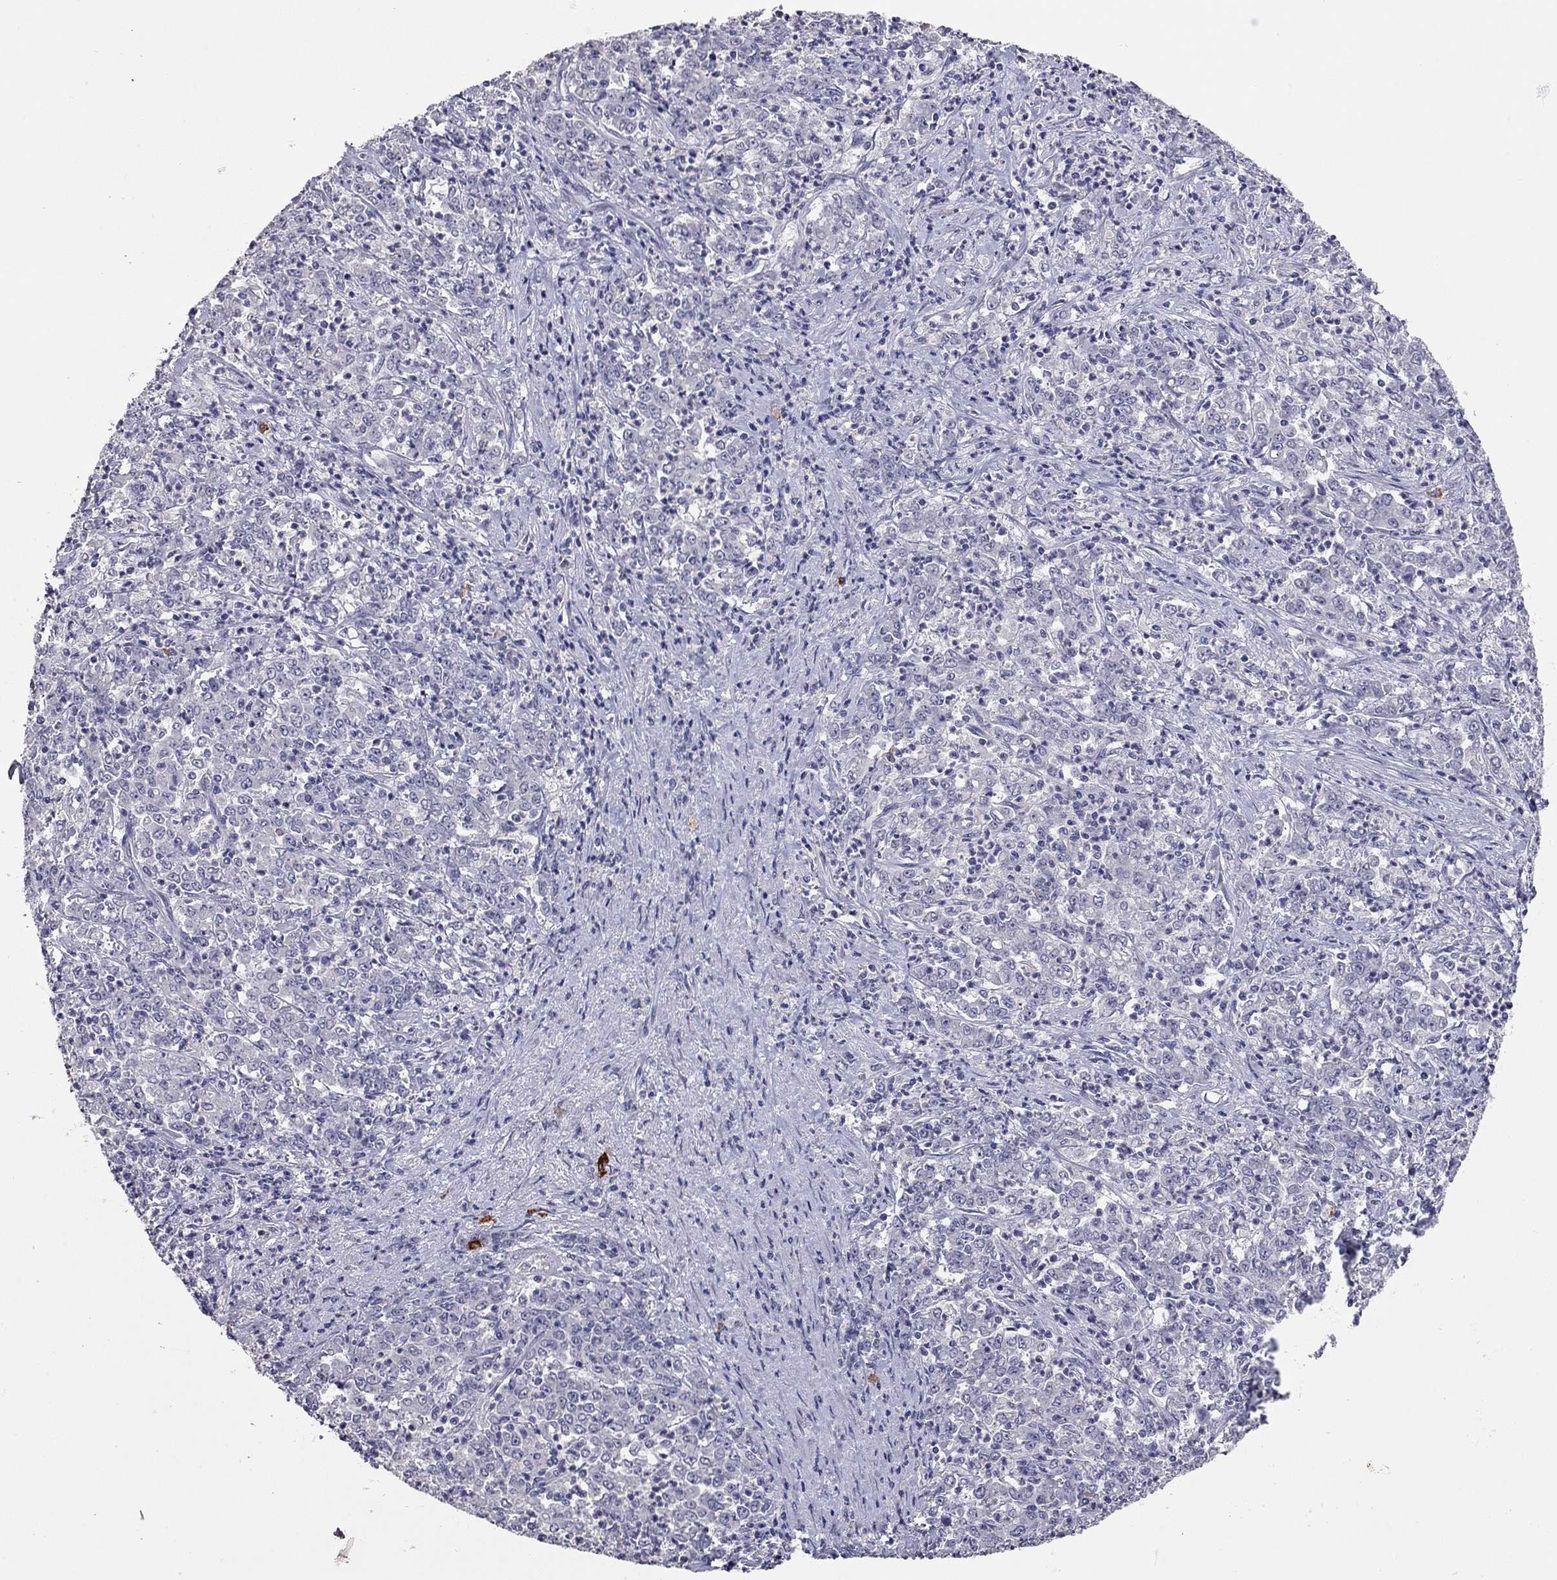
{"staining": {"intensity": "negative", "quantity": "none", "location": "none"}, "tissue": "stomach cancer", "cell_type": "Tumor cells", "image_type": "cancer", "snomed": [{"axis": "morphology", "description": "Adenocarcinoma, NOS"}, {"axis": "topography", "description": "Stomach, lower"}], "caption": "IHC histopathology image of neoplastic tissue: human adenocarcinoma (stomach) stained with DAB displays no significant protein staining in tumor cells. (Brightfield microscopy of DAB (3,3'-diaminobenzidine) immunohistochemistry (IHC) at high magnification).", "gene": "SCARB1", "patient": {"sex": "female", "age": 71}}